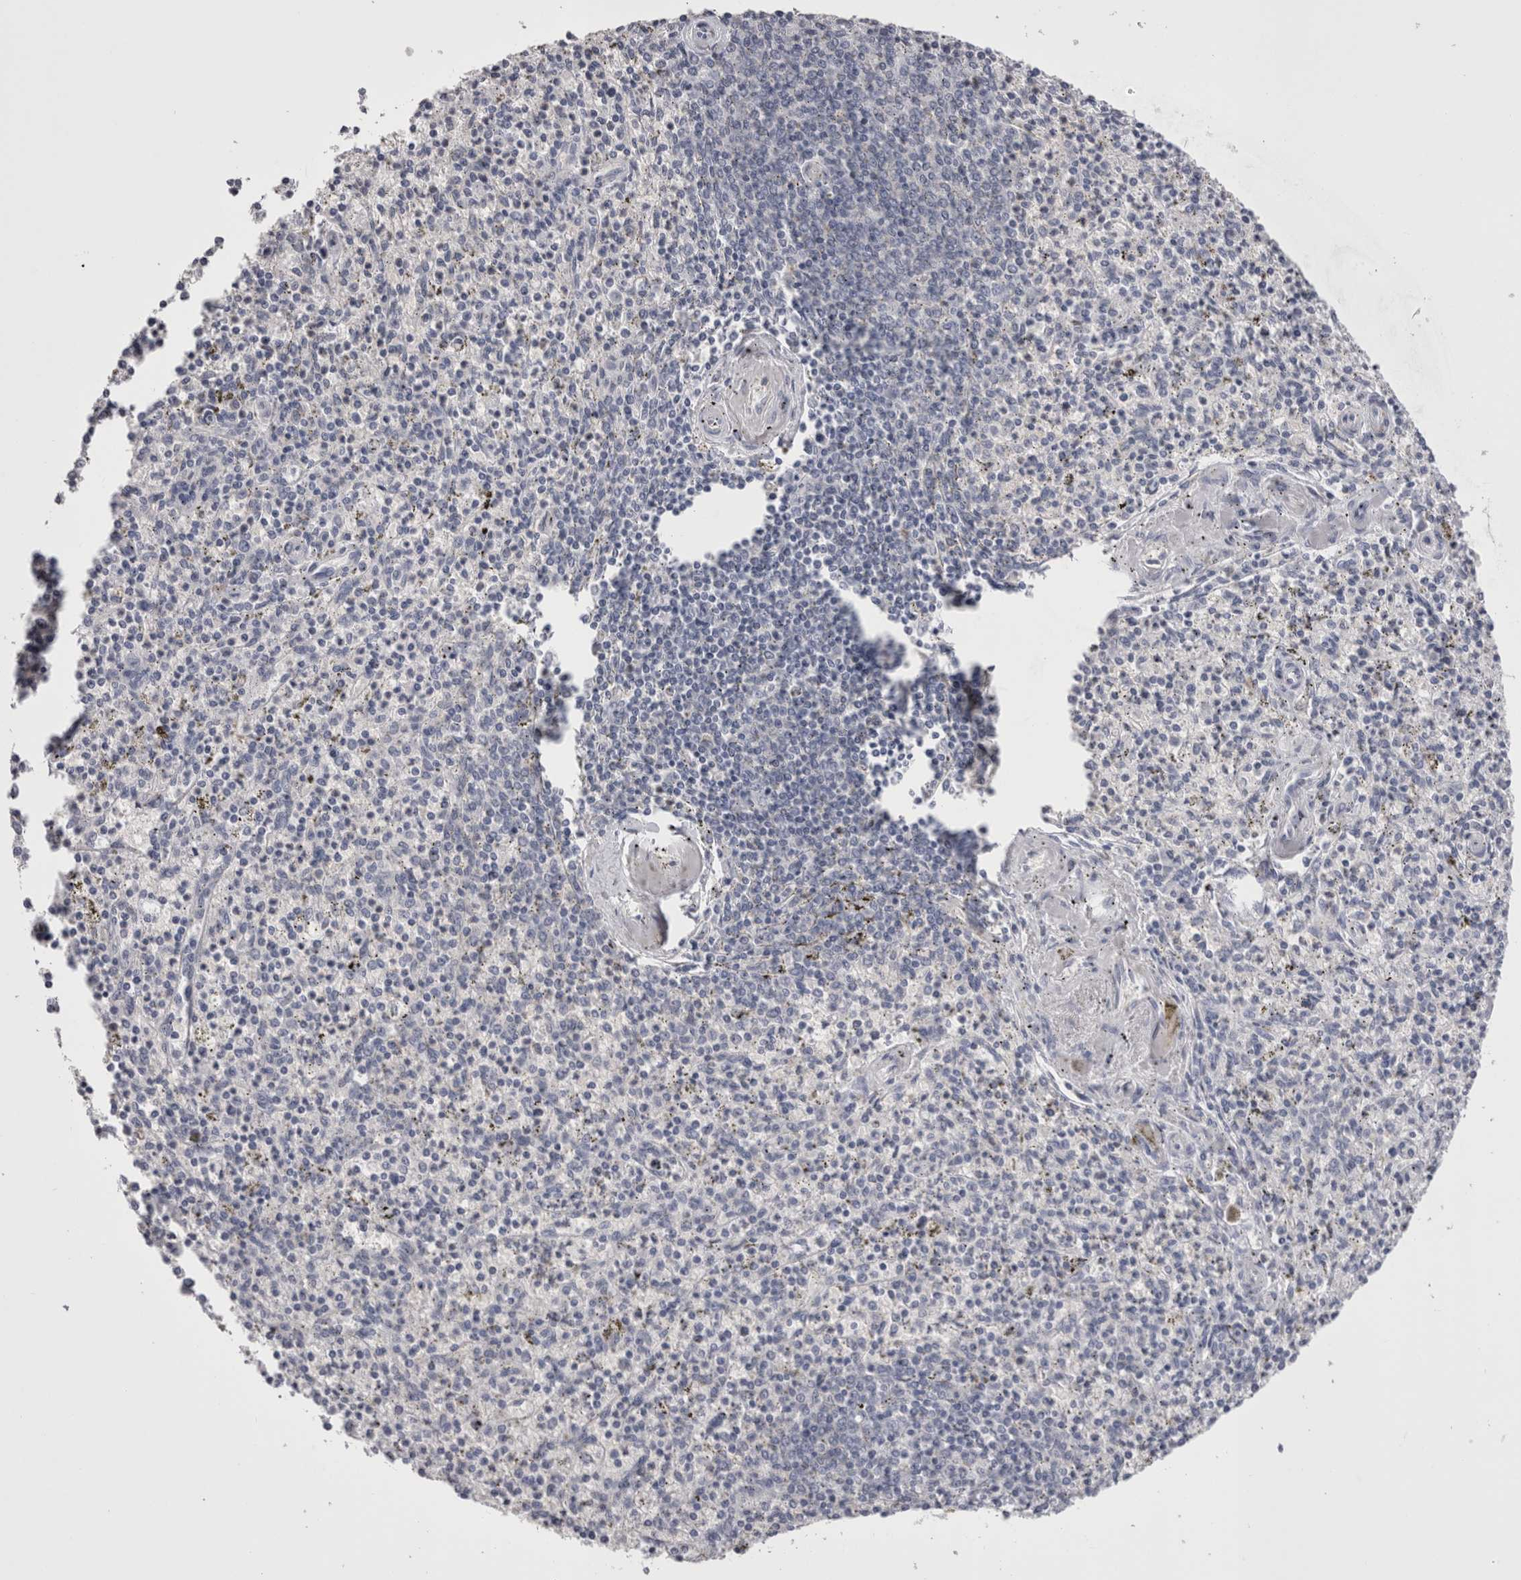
{"staining": {"intensity": "negative", "quantity": "none", "location": "none"}, "tissue": "spleen", "cell_type": "Cells in red pulp", "image_type": "normal", "snomed": [{"axis": "morphology", "description": "Normal tissue, NOS"}, {"axis": "topography", "description": "Spleen"}], "caption": "The micrograph exhibits no staining of cells in red pulp in benign spleen.", "gene": "CDHR5", "patient": {"sex": "male", "age": 72}}